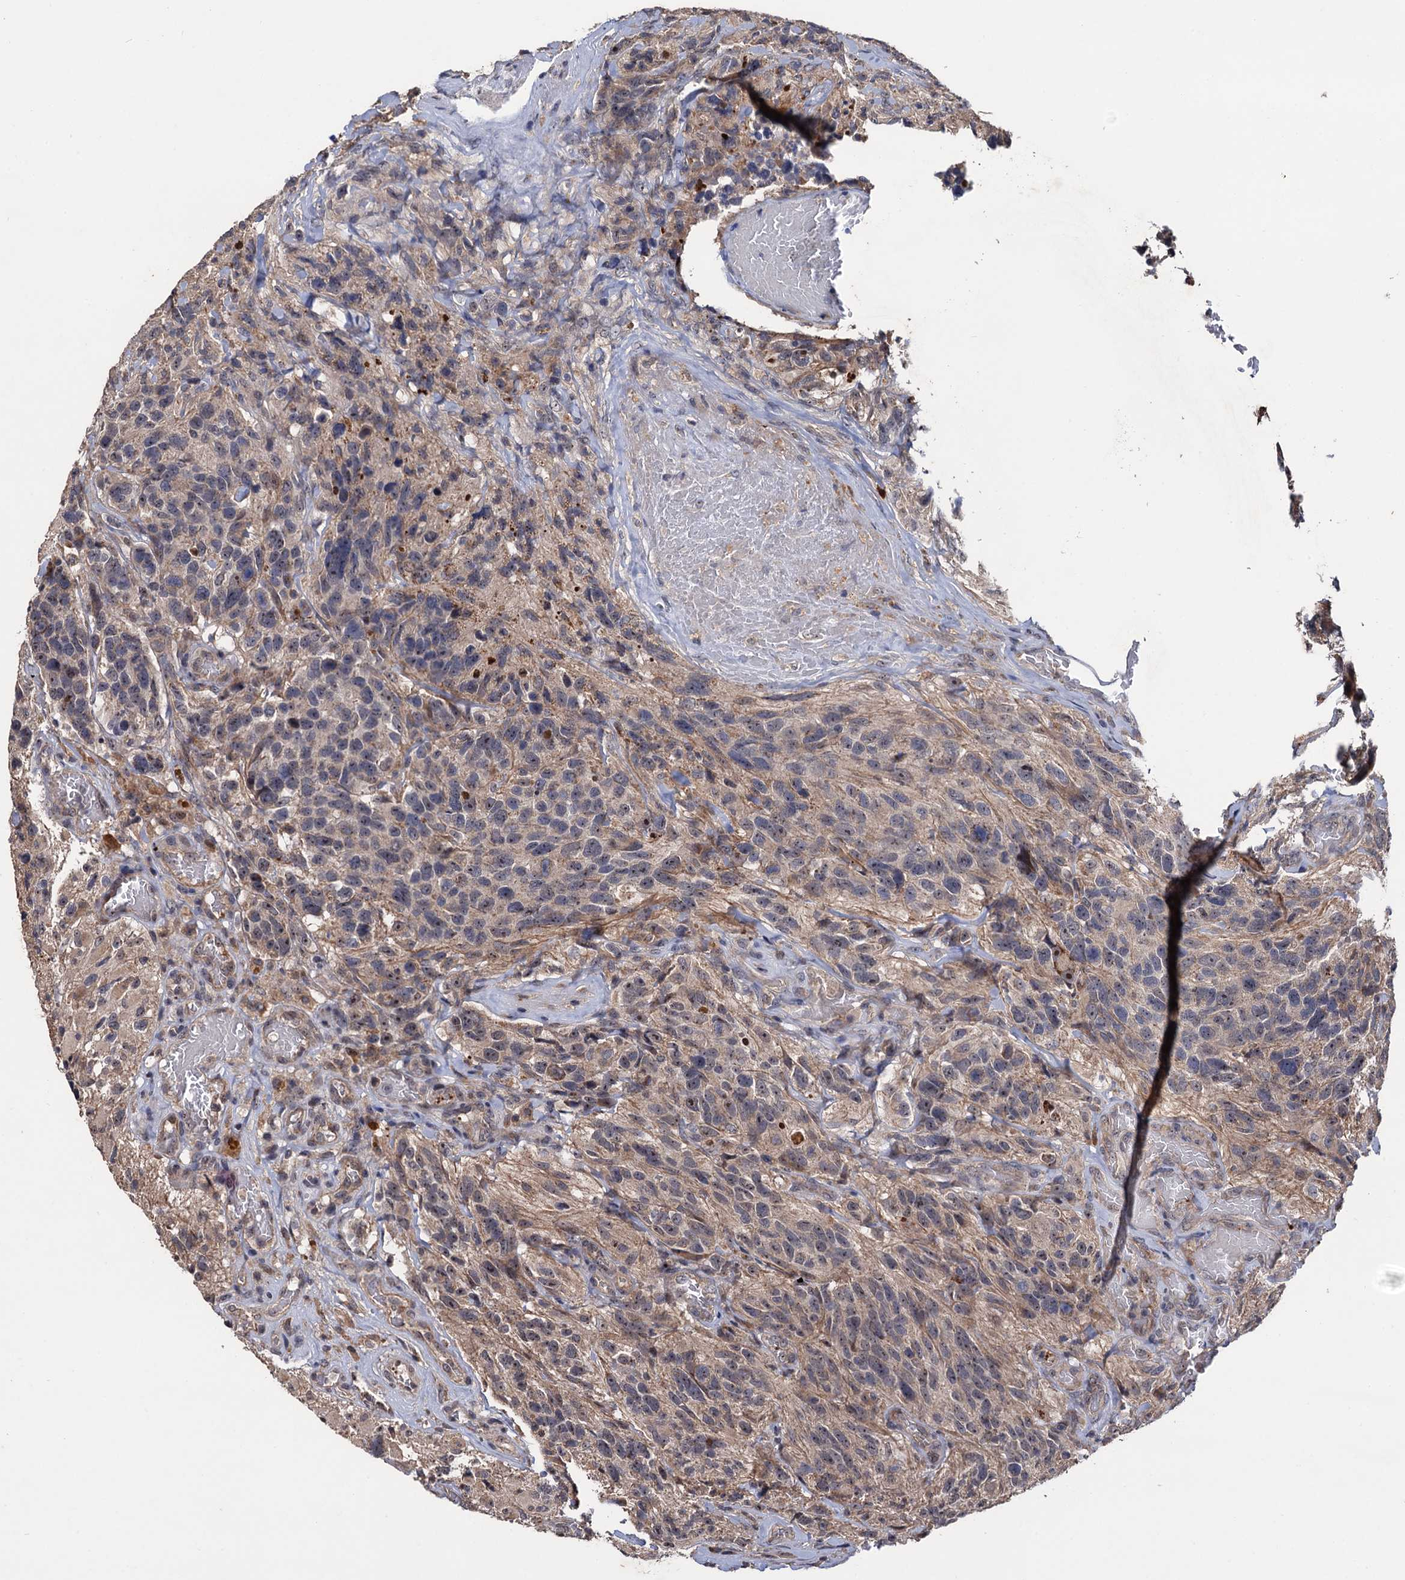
{"staining": {"intensity": "weak", "quantity": "25%-75%", "location": "cytoplasmic/membranous,nuclear"}, "tissue": "glioma", "cell_type": "Tumor cells", "image_type": "cancer", "snomed": [{"axis": "morphology", "description": "Glioma, malignant, High grade"}, {"axis": "topography", "description": "Brain"}], "caption": "Immunohistochemical staining of glioma shows low levels of weak cytoplasmic/membranous and nuclear protein positivity in about 25%-75% of tumor cells.", "gene": "LRRC63", "patient": {"sex": "male", "age": 69}}